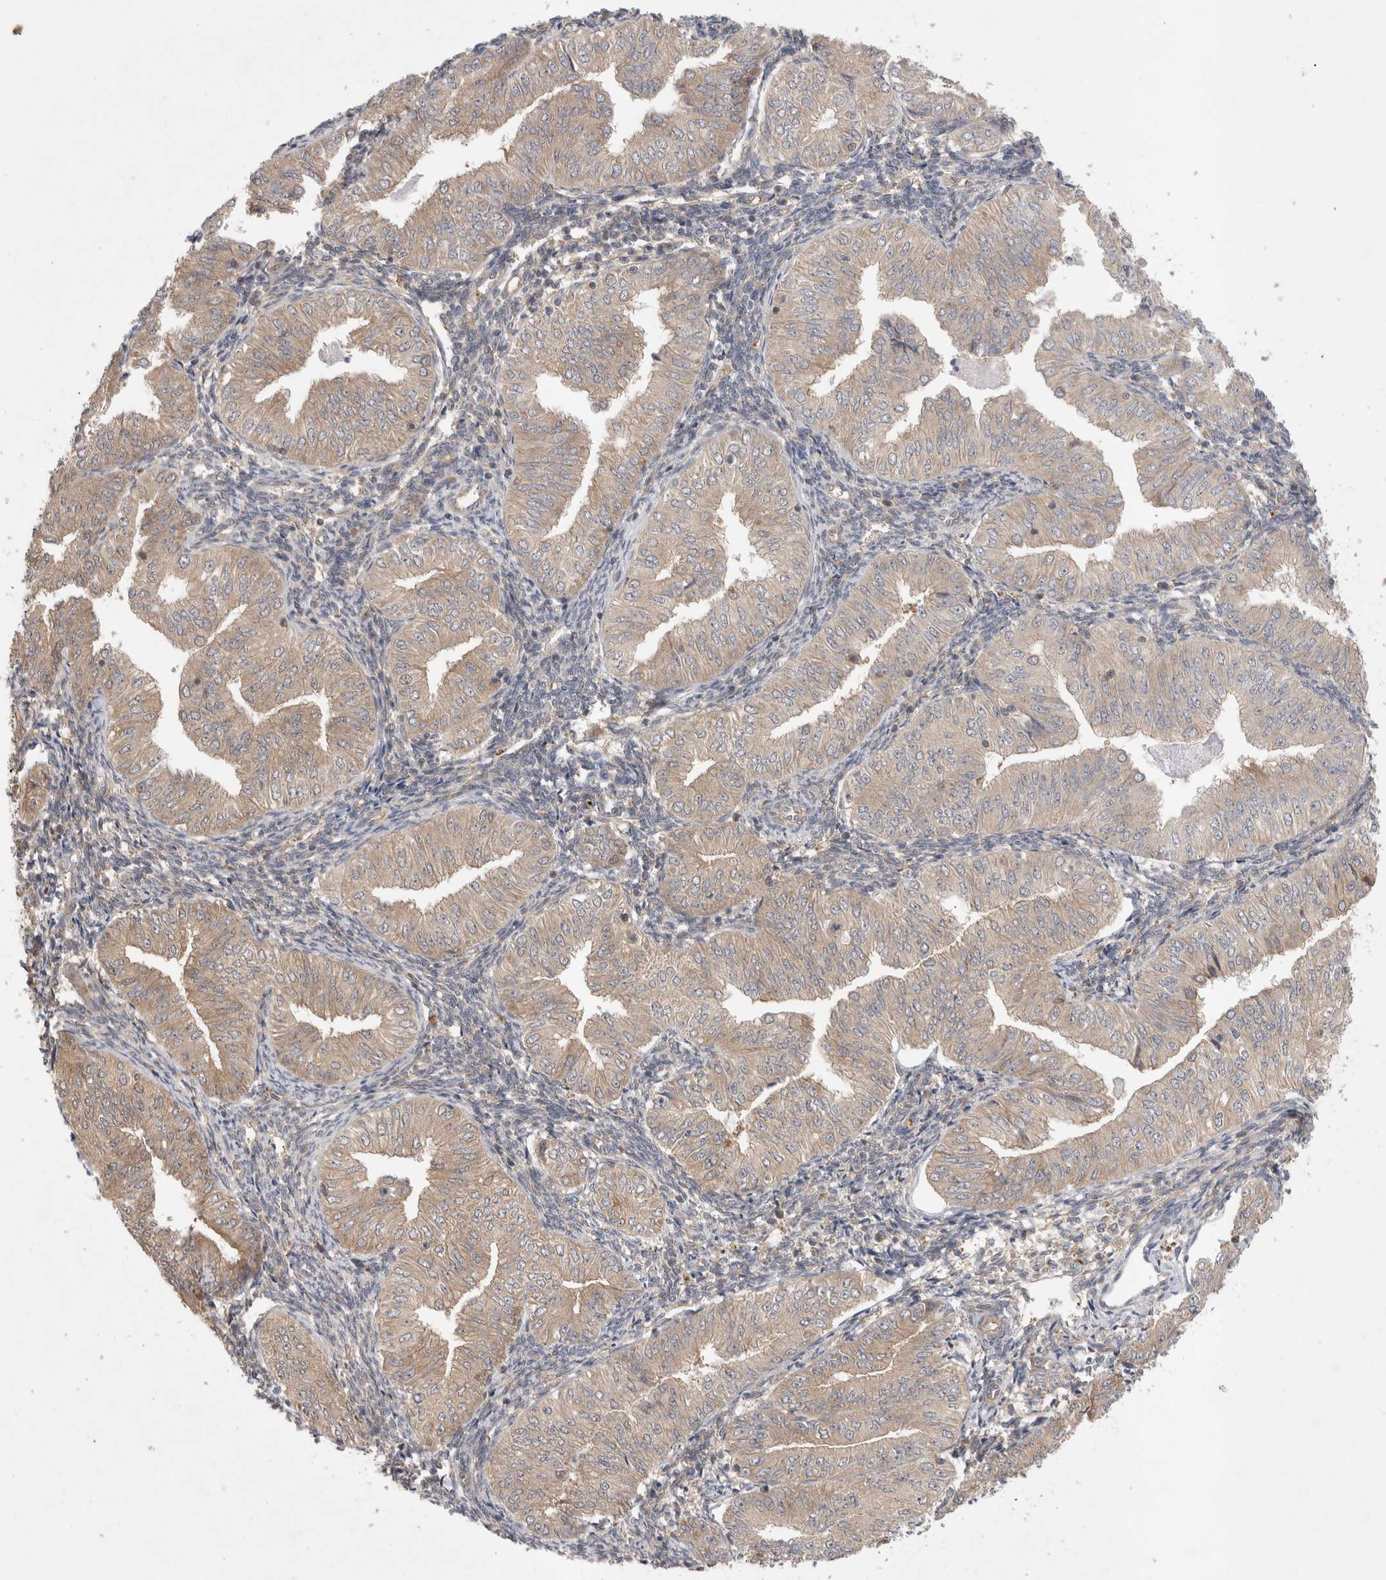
{"staining": {"intensity": "weak", "quantity": ">75%", "location": "cytoplasmic/membranous"}, "tissue": "endometrial cancer", "cell_type": "Tumor cells", "image_type": "cancer", "snomed": [{"axis": "morphology", "description": "Normal tissue, NOS"}, {"axis": "morphology", "description": "Adenocarcinoma, NOS"}, {"axis": "topography", "description": "Endometrium"}], "caption": "IHC histopathology image of adenocarcinoma (endometrial) stained for a protein (brown), which exhibits low levels of weak cytoplasmic/membranous positivity in about >75% of tumor cells.", "gene": "EIF3E", "patient": {"sex": "female", "age": 53}}